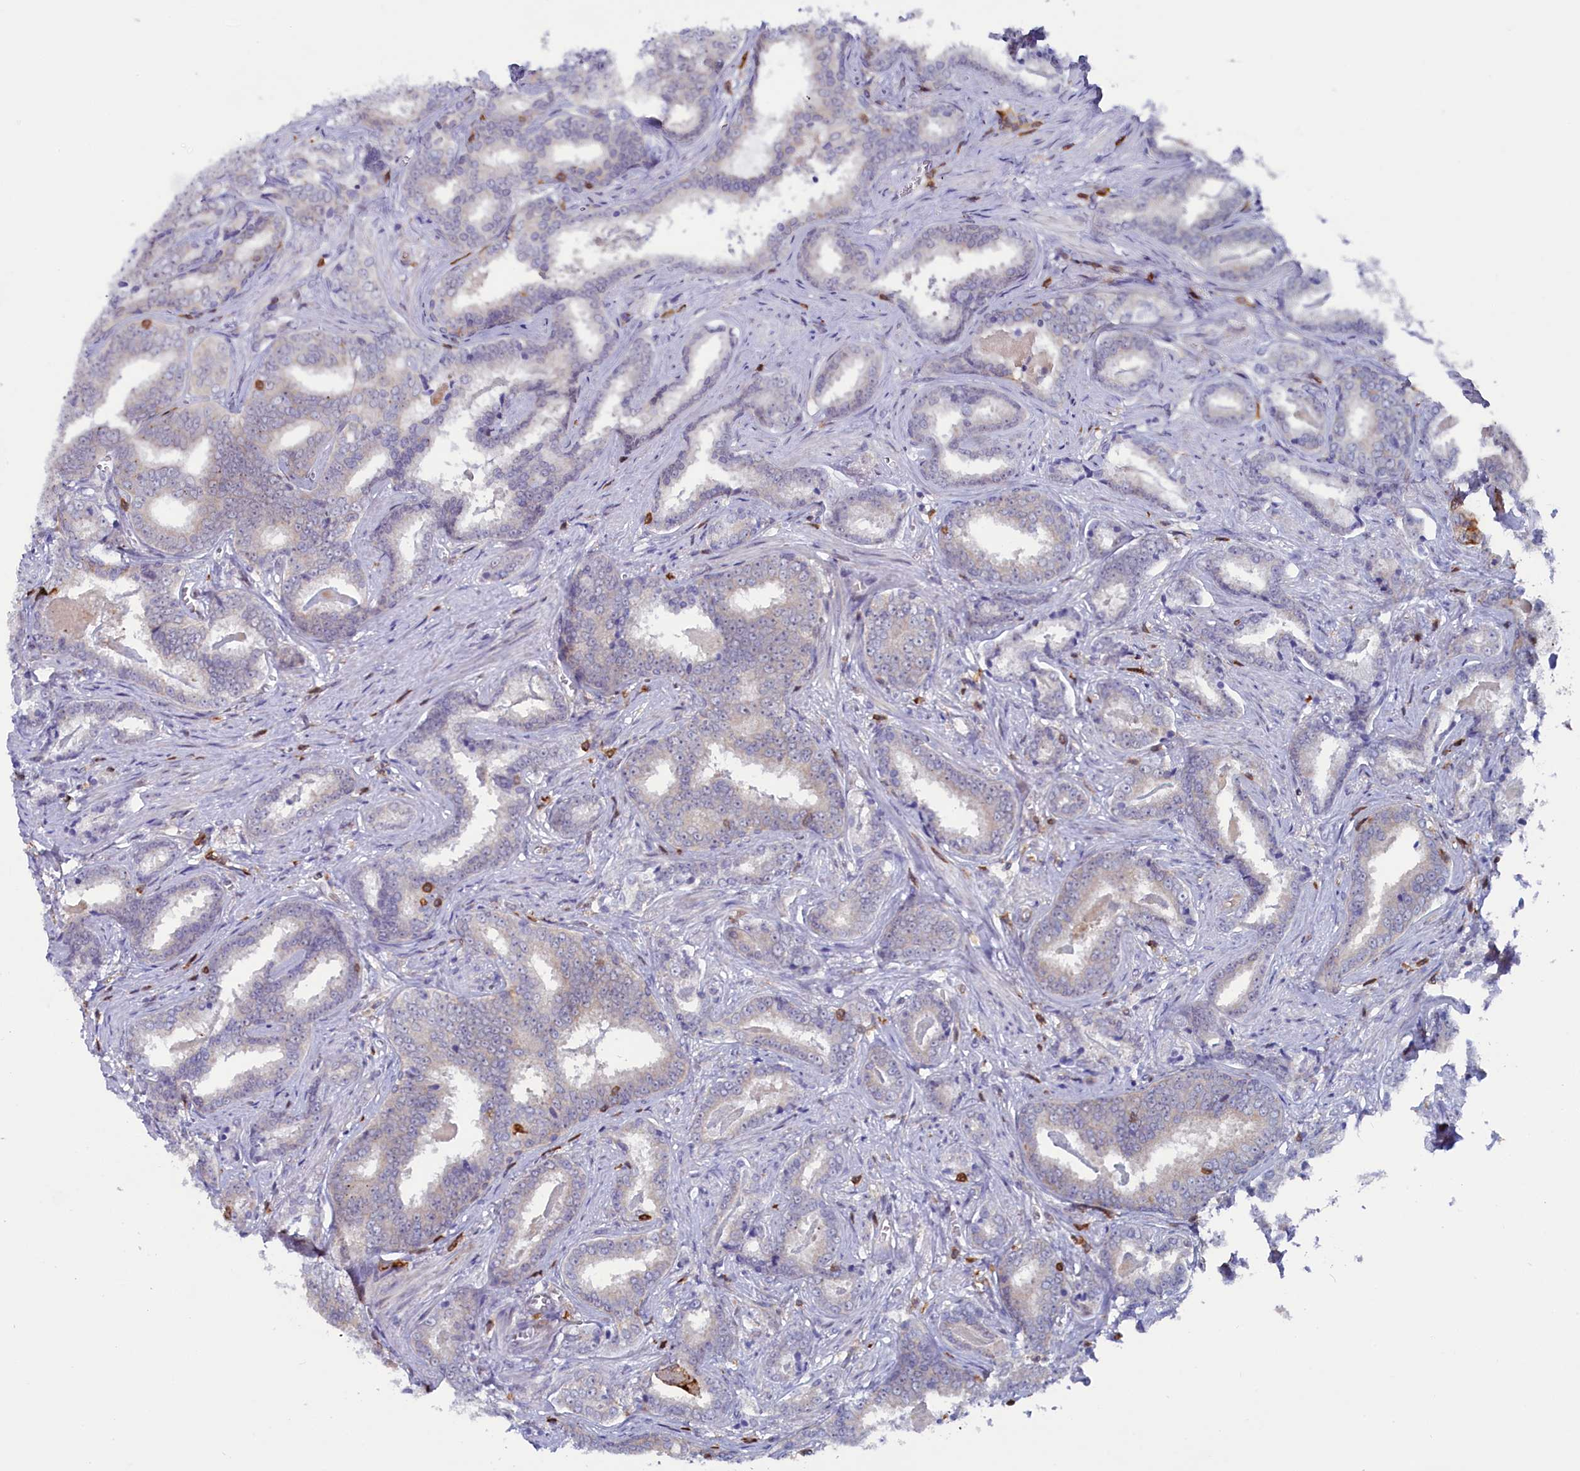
{"staining": {"intensity": "moderate", "quantity": "25%-75%", "location": "cytoplasmic/membranous"}, "tissue": "prostate cancer", "cell_type": "Tumor cells", "image_type": "cancer", "snomed": [{"axis": "morphology", "description": "Adenocarcinoma, High grade"}, {"axis": "topography", "description": "Prostate"}], "caption": "Prostate cancer was stained to show a protein in brown. There is medium levels of moderate cytoplasmic/membranous staining in about 25%-75% of tumor cells. Nuclei are stained in blue.", "gene": "CIAPIN1", "patient": {"sex": "male", "age": 67}}